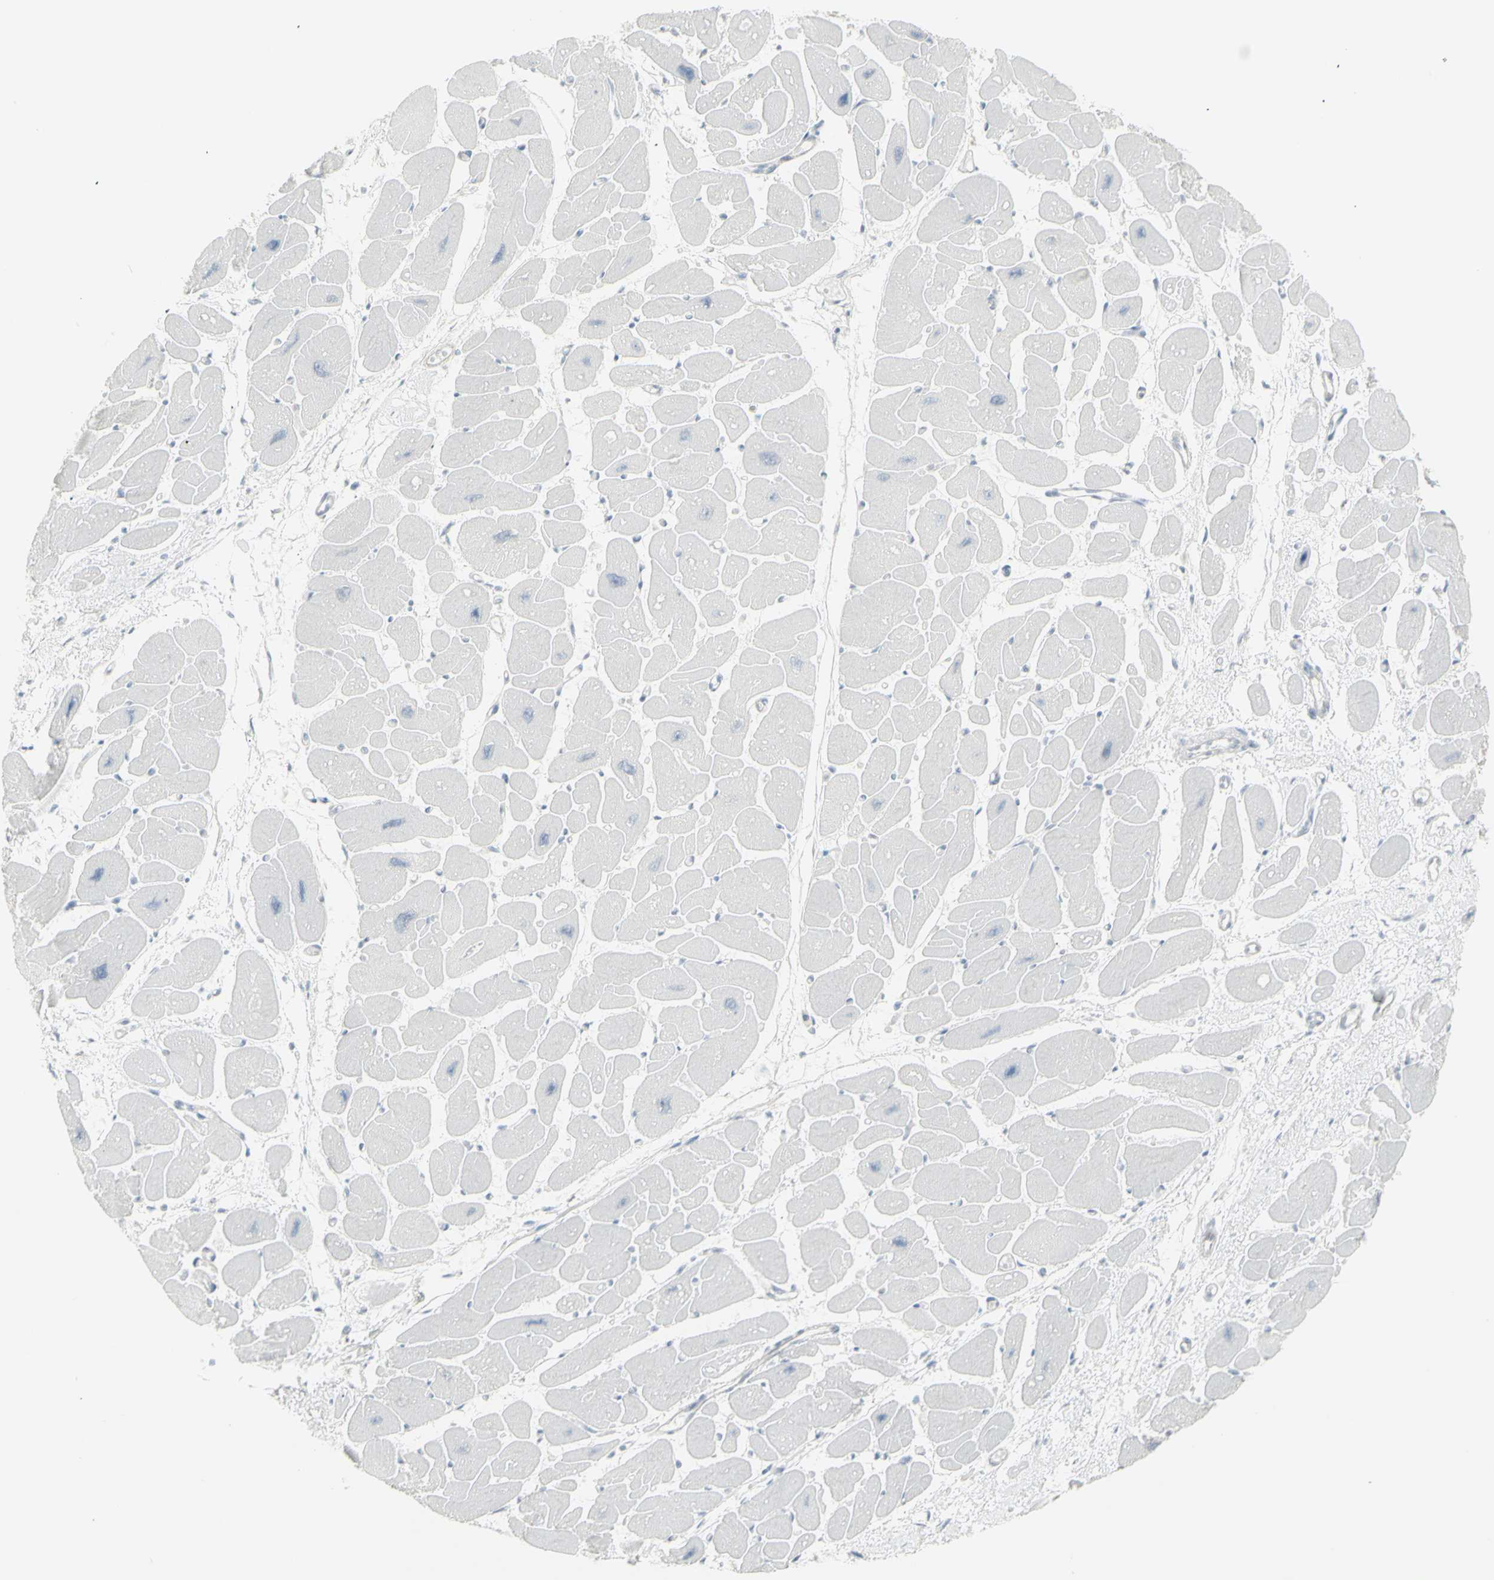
{"staining": {"intensity": "negative", "quantity": "none", "location": "none"}, "tissue": "heart muscle", "cell_type": "Cardiomyocytes", "image_type": "normal", "snomed": [{"axis": "morphology", "description": "Normal tissue, NOS"}, {"axis": "topography", "description": "Heart"}], "caption": "Heart muscle was stained to show a protein in brown. There is no significant staining in cardiomyocytes. (Brightfield microscopy of DAB immunohistochemistry (IHC) at high magnification).", "gene": "YBX2", "patient": {"sex": "female", "age": 54}}